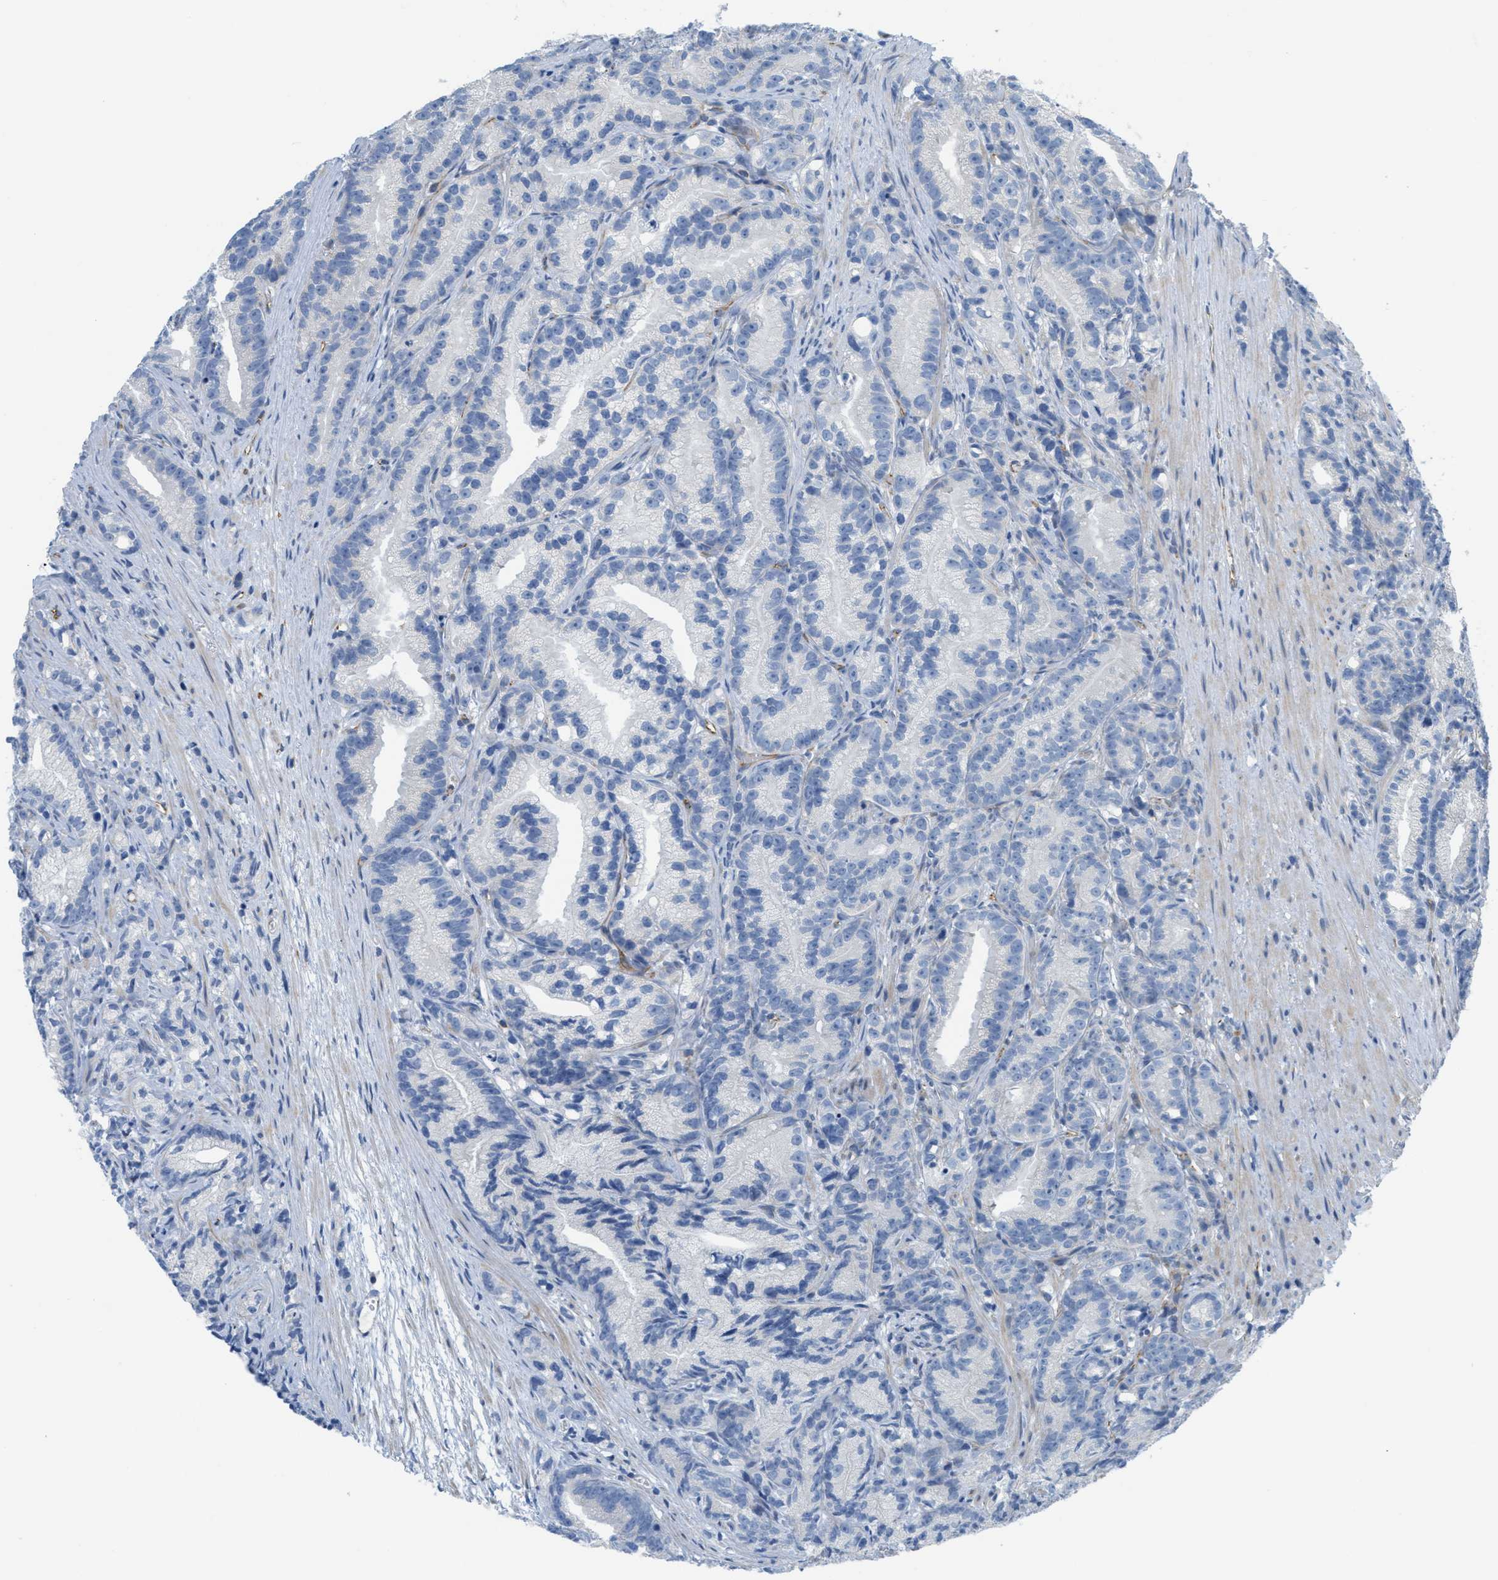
{"staining": {"intensity": "negative", "quantity": "none", "location": "none"}, "tissue": "prostate cancer", "cell_type": "Tumor cells", "image_type": "cancer", "snomed": [{"axis": "morphology", "description": "Adenocarcinoma, Low grade"}, {"axis": "topography", "description": "Prostate"}], "caption": "Tumor cells are negative for brown protein staining in adenocarcinoma (low-grade) (prostate).", "gene": "SLC12A1", "patient": {"sex": "male", "age": 89}}